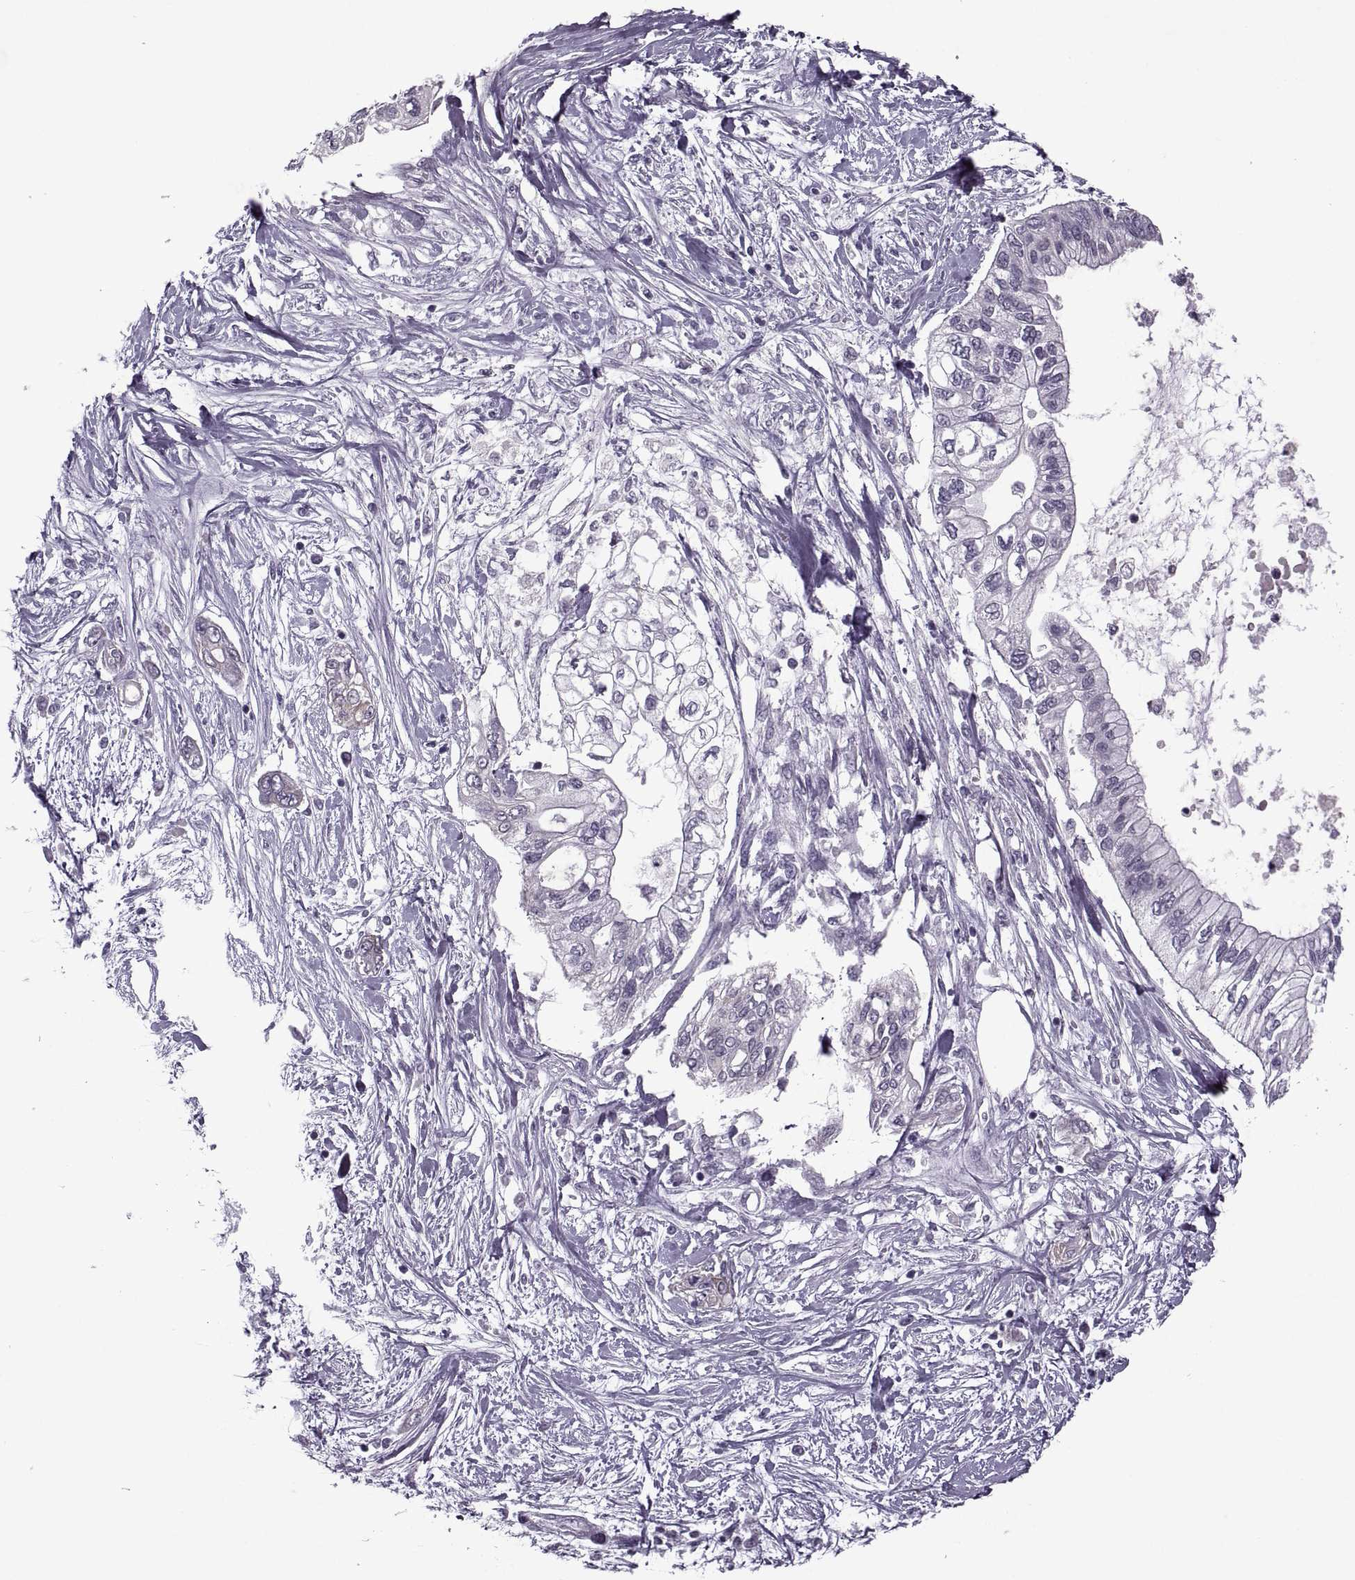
{"staining": {"intensity": "negative", "quantity": "none", "location": "none"}, "tissue": "pancreatic cancer", "cell_type": "Tumor cells", "image_type": "cancer", "snomed": [{"axis": "morphology", "description": "Adenocarcinoma, NOS"}, {"axis": "topography", "description": "Pancreas"}], "caption": "IHC image of pancreatic cancer (adenocarcinoma) stained for a protein (brown), which displays no staining in tumor cells.", "gene": "MGAT4D", "patient": {"sex": "female", "age": 77}}